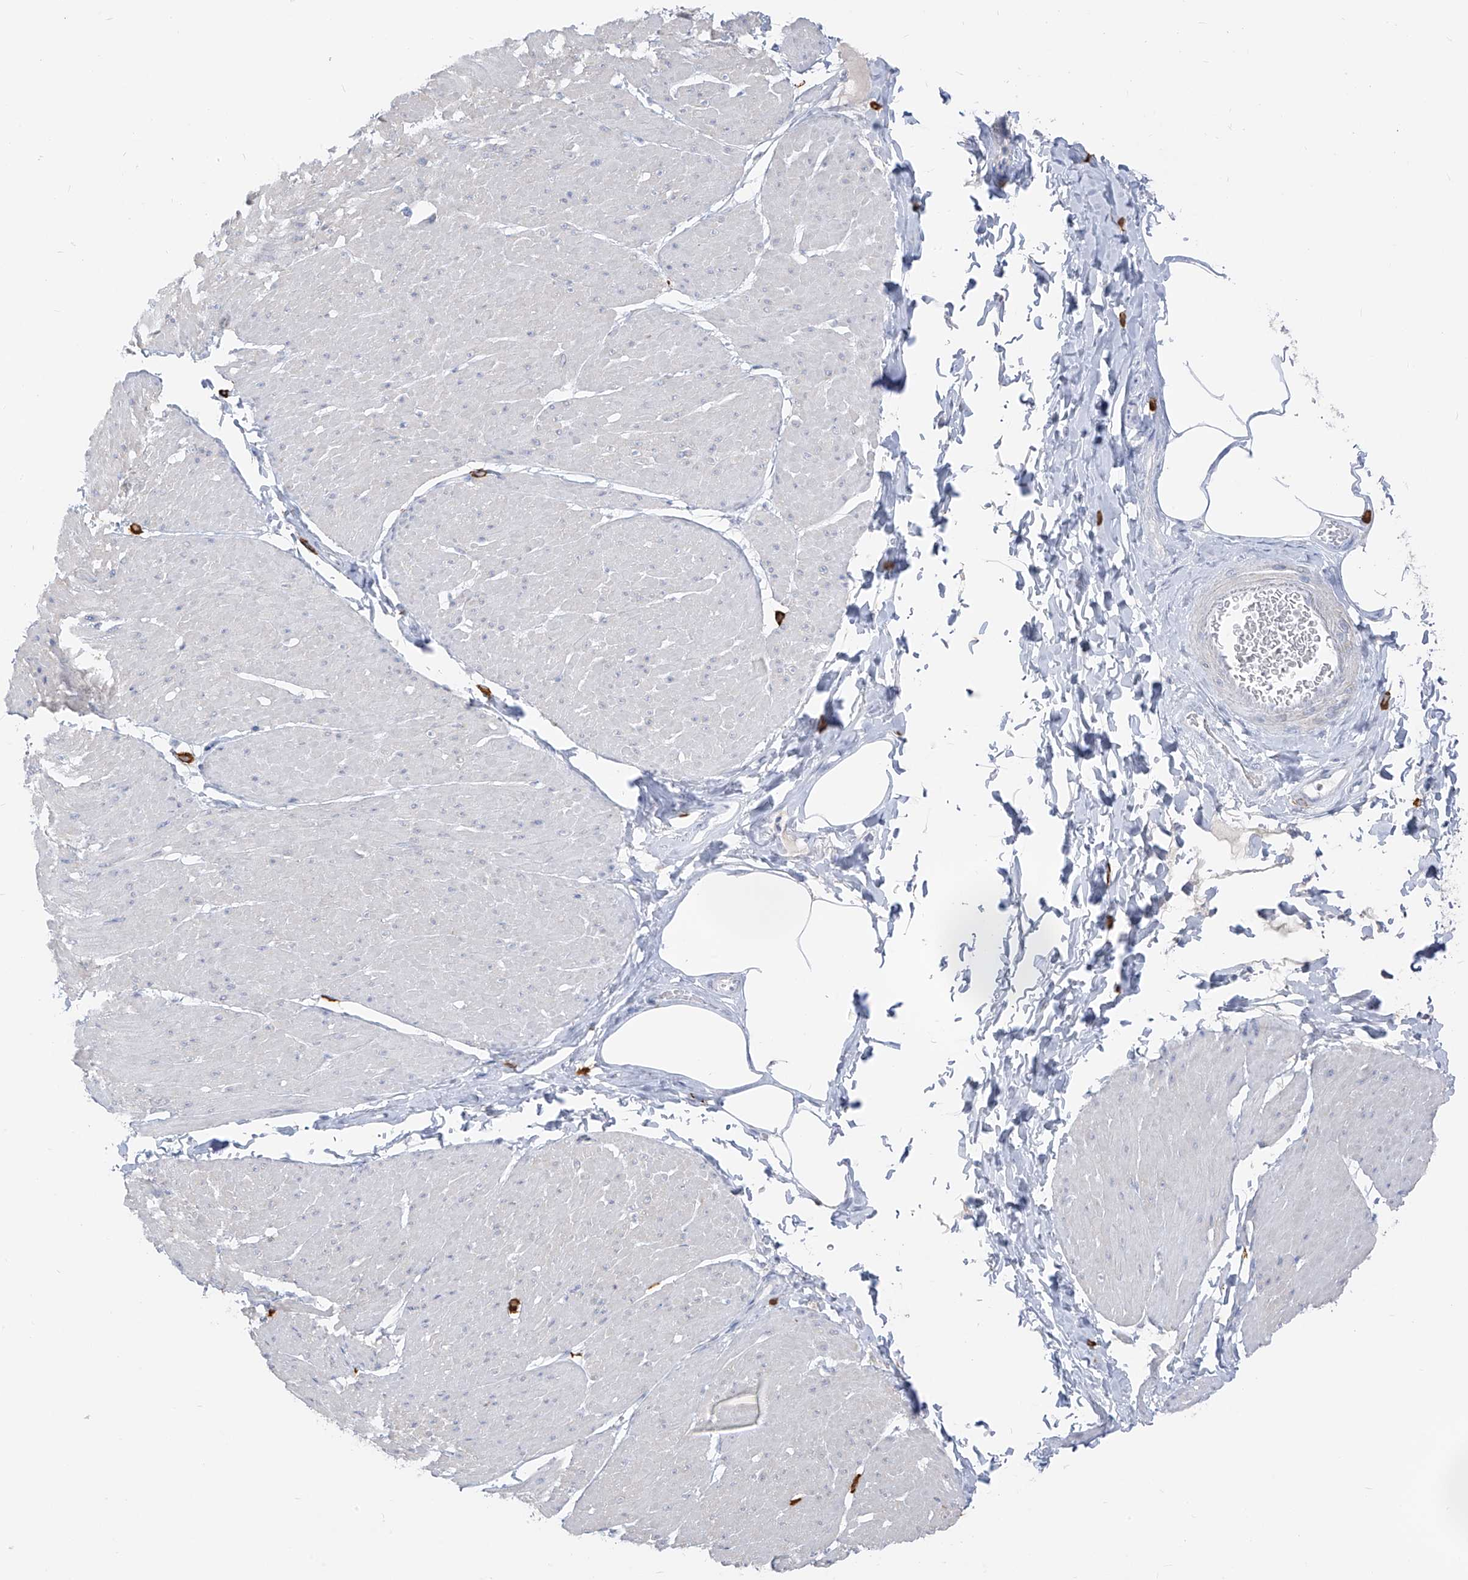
{"staining": {"intensity": "negative", "quantity": "none", "location": "none"}, "tissue": "smooth muscle", "cell_type": "Smooth muscle cells", "image_type": "normal", "snomed": [{"axis": "morphology", "description": "Urothelial carcinoma, High grade"}, {"axis": "topography", "description": "Urinary bladder"}], "caption": "Immunohistochemistry (IHC) histopathology image of normal smooth muscle stained for a protein (brown), which exhibits no positivity in smooth muscle cells.", "gene": "CX3CR1", "patient": {"sex": "male", "age": 46}}